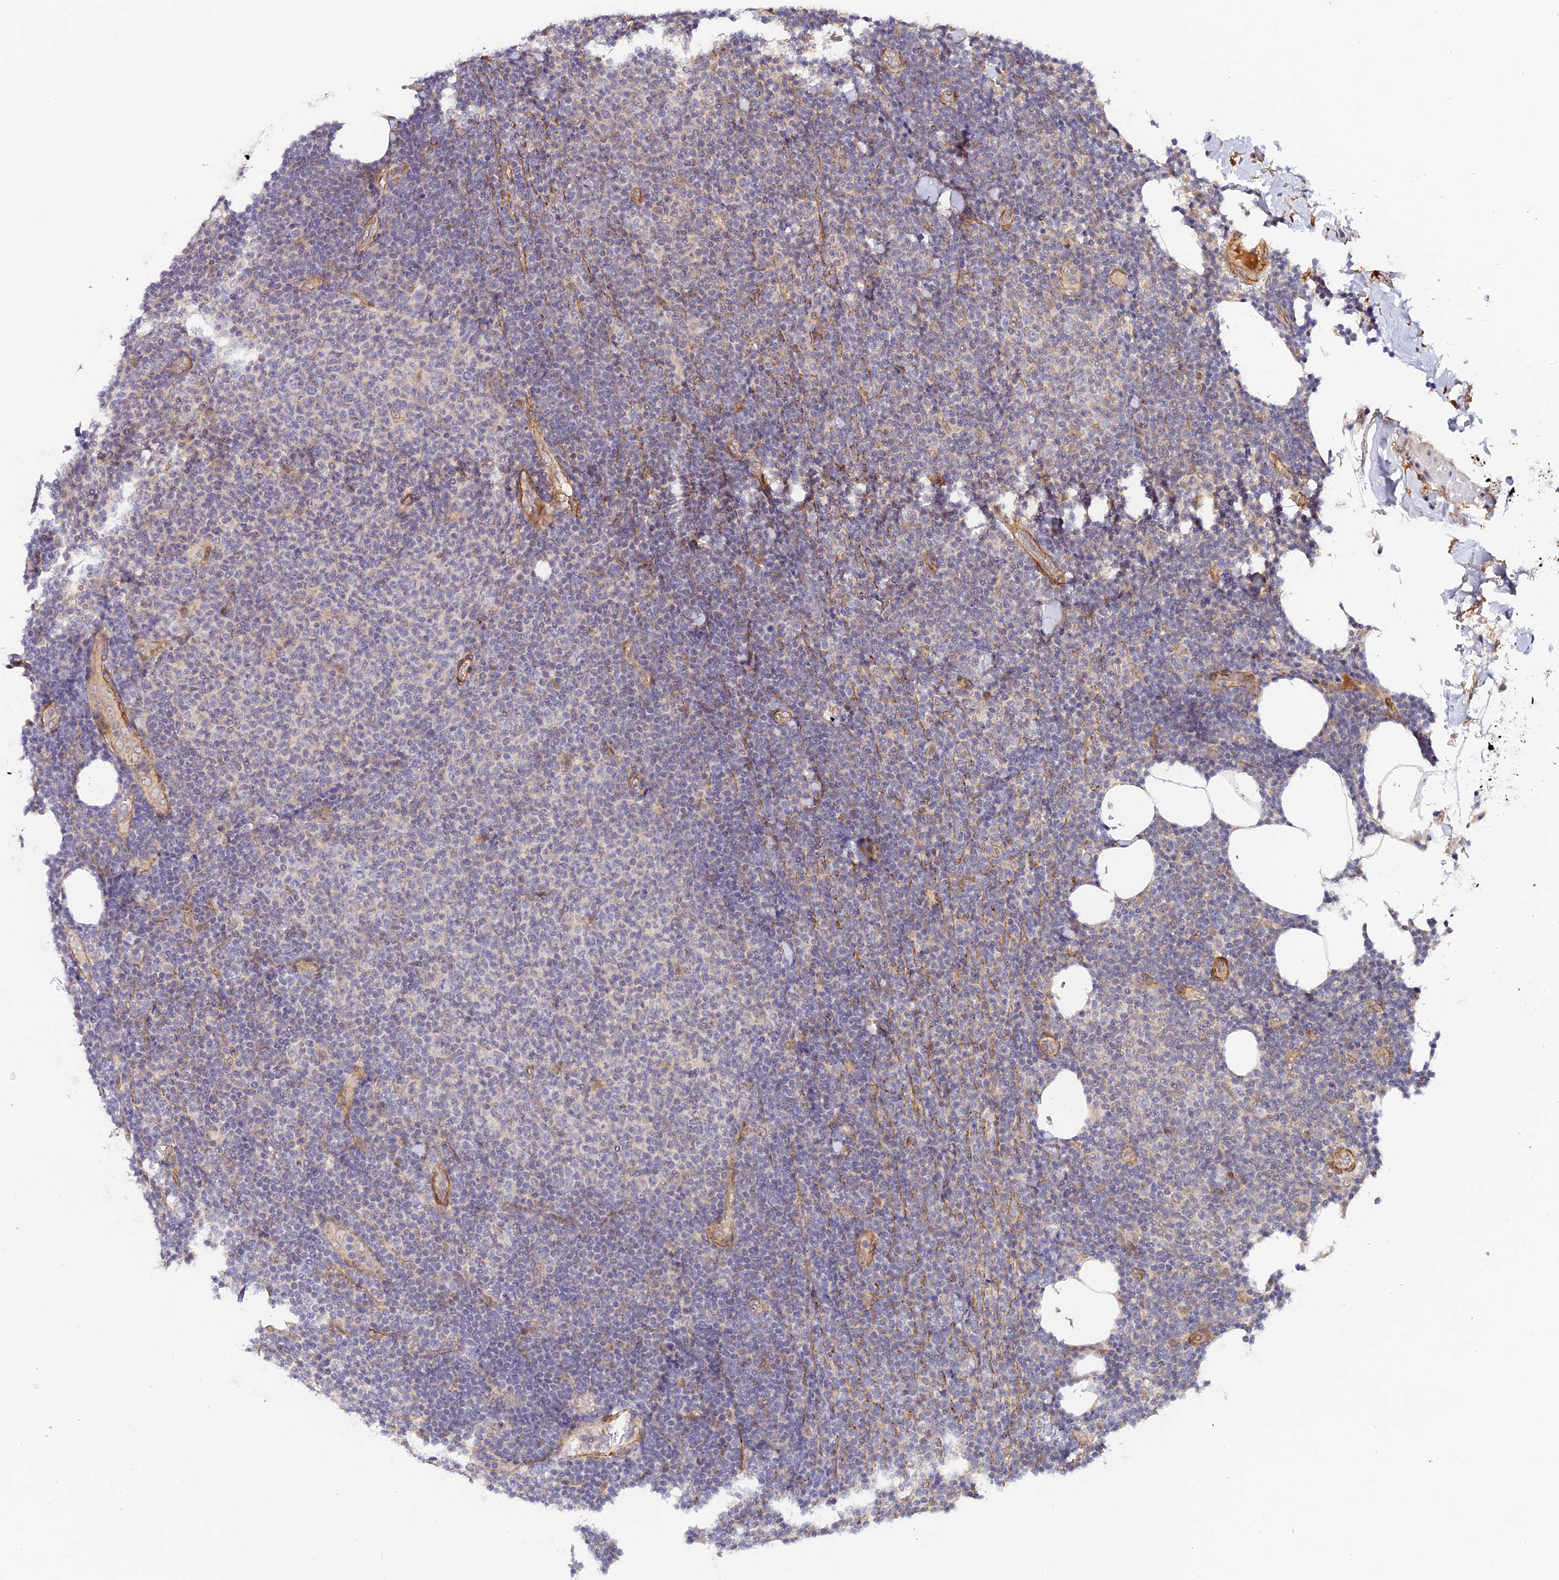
{"staining": {"intensity": "negative", "quantity": "none", "location": "none"}, "tissue": "lymphoma", "cell_type": "Tumor cells", "image_type": "cancer", "snomed": [{"axis": "morphology", "description": "Malignant lymphoma, non-Hodgkin's type, Low grade"}, {"axis": "topography", "description": "Lymph node"}], "caption": "Histopathology image shows no significant protein positivity in tumor cells of lymphoma. (IHC, brightfield microscopy, high magnification).", "gene": "IMPACT", "patient": {"sex": "male", "age": 66}}